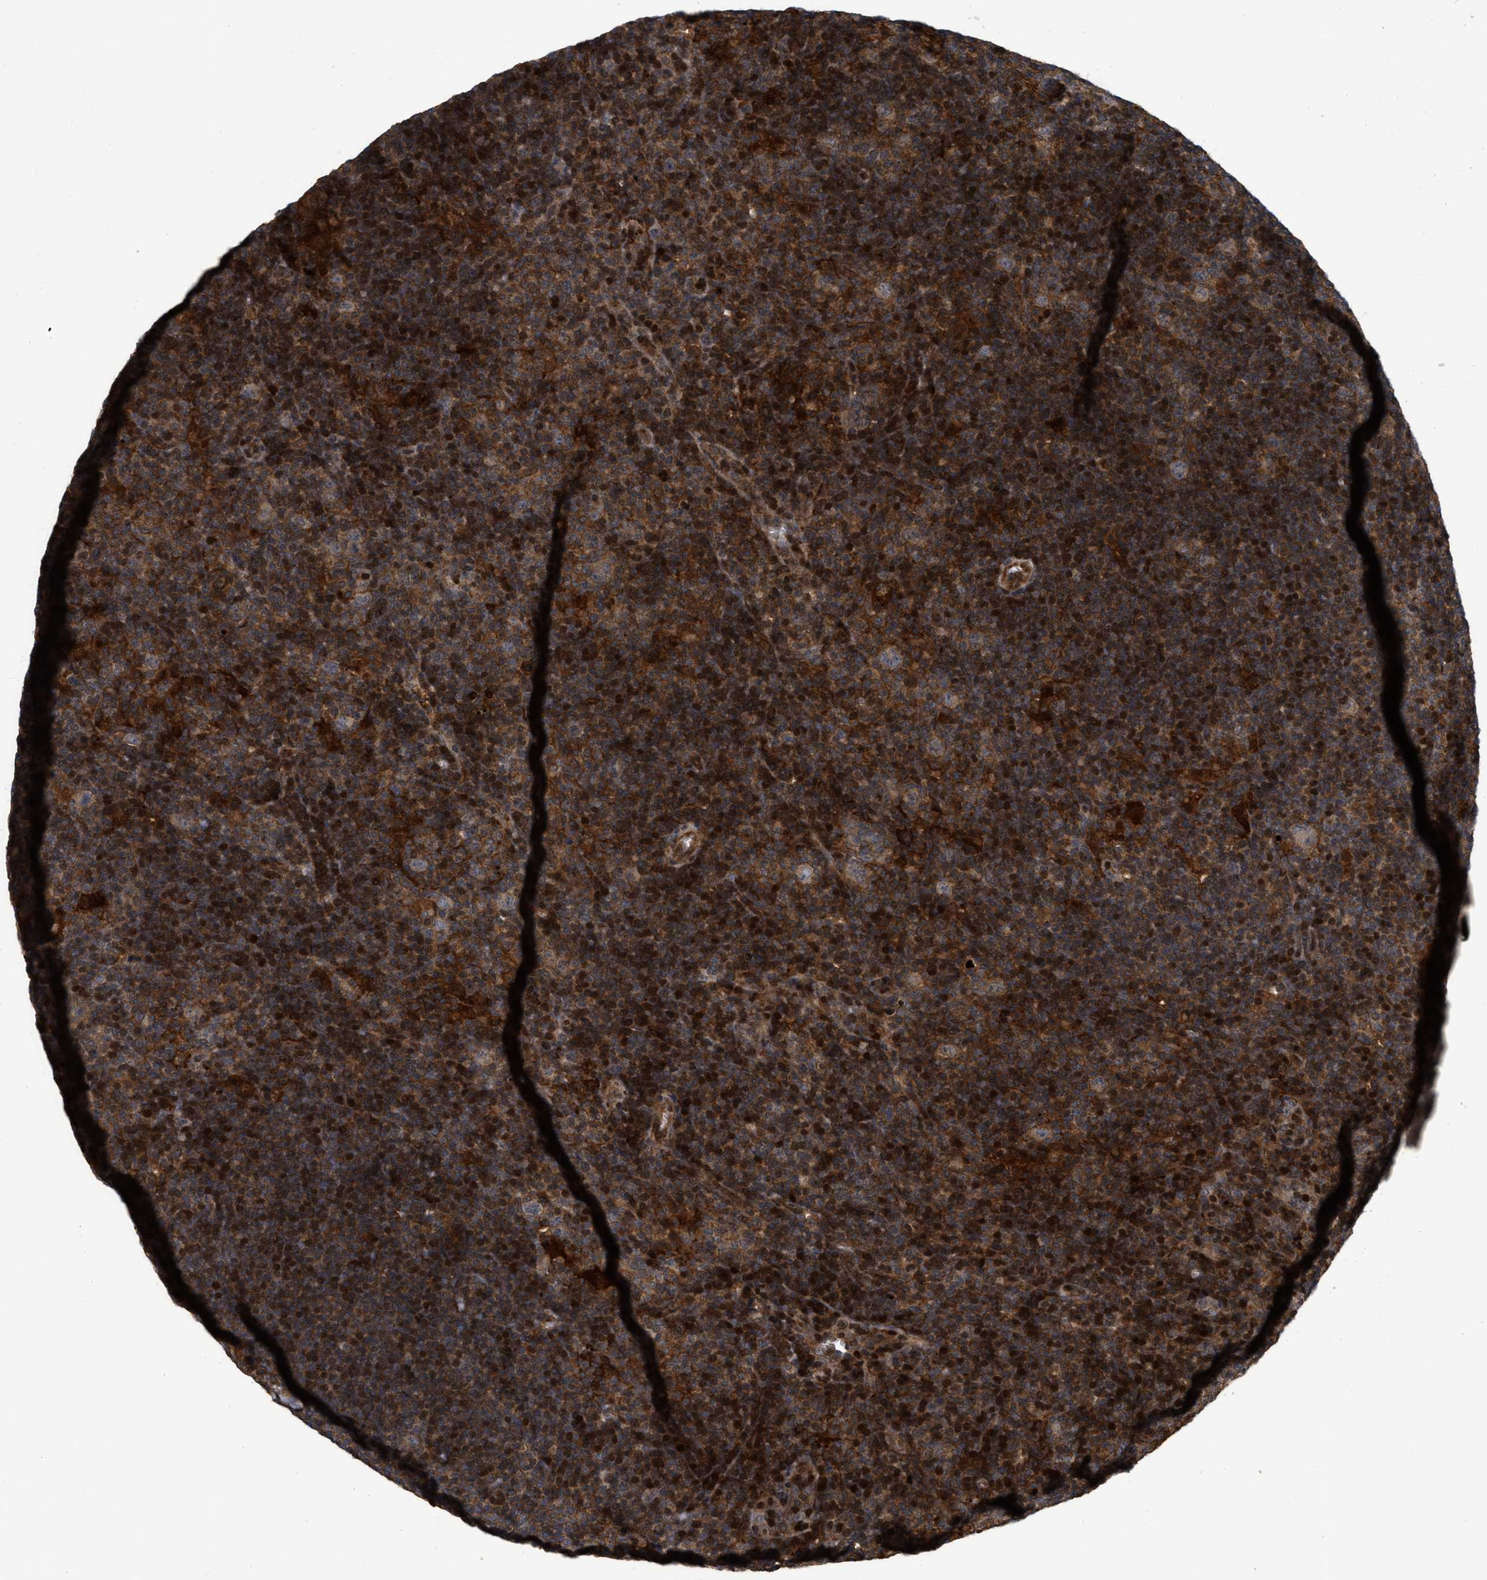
{"staining": {"intensity": "weak", "quantity": ">75%", "location": "cytoplasmic/membranous"}, "tissue": "lymphoma", "cell_type": "Tumor cells", "image_type": "cancer", "snomed": [{"axis": "morphology", "description": "Hodgkin's disease, NOS"}, {"axis": "topography", "description": "Lymph node"}], "caption": "Weak cytoplasmic/membranous expression is identified in approximately >75% of tumor cells in Hodgkin's disease.", "gene": "CBR3", "patient": {"sex": "female", "age": 57}}